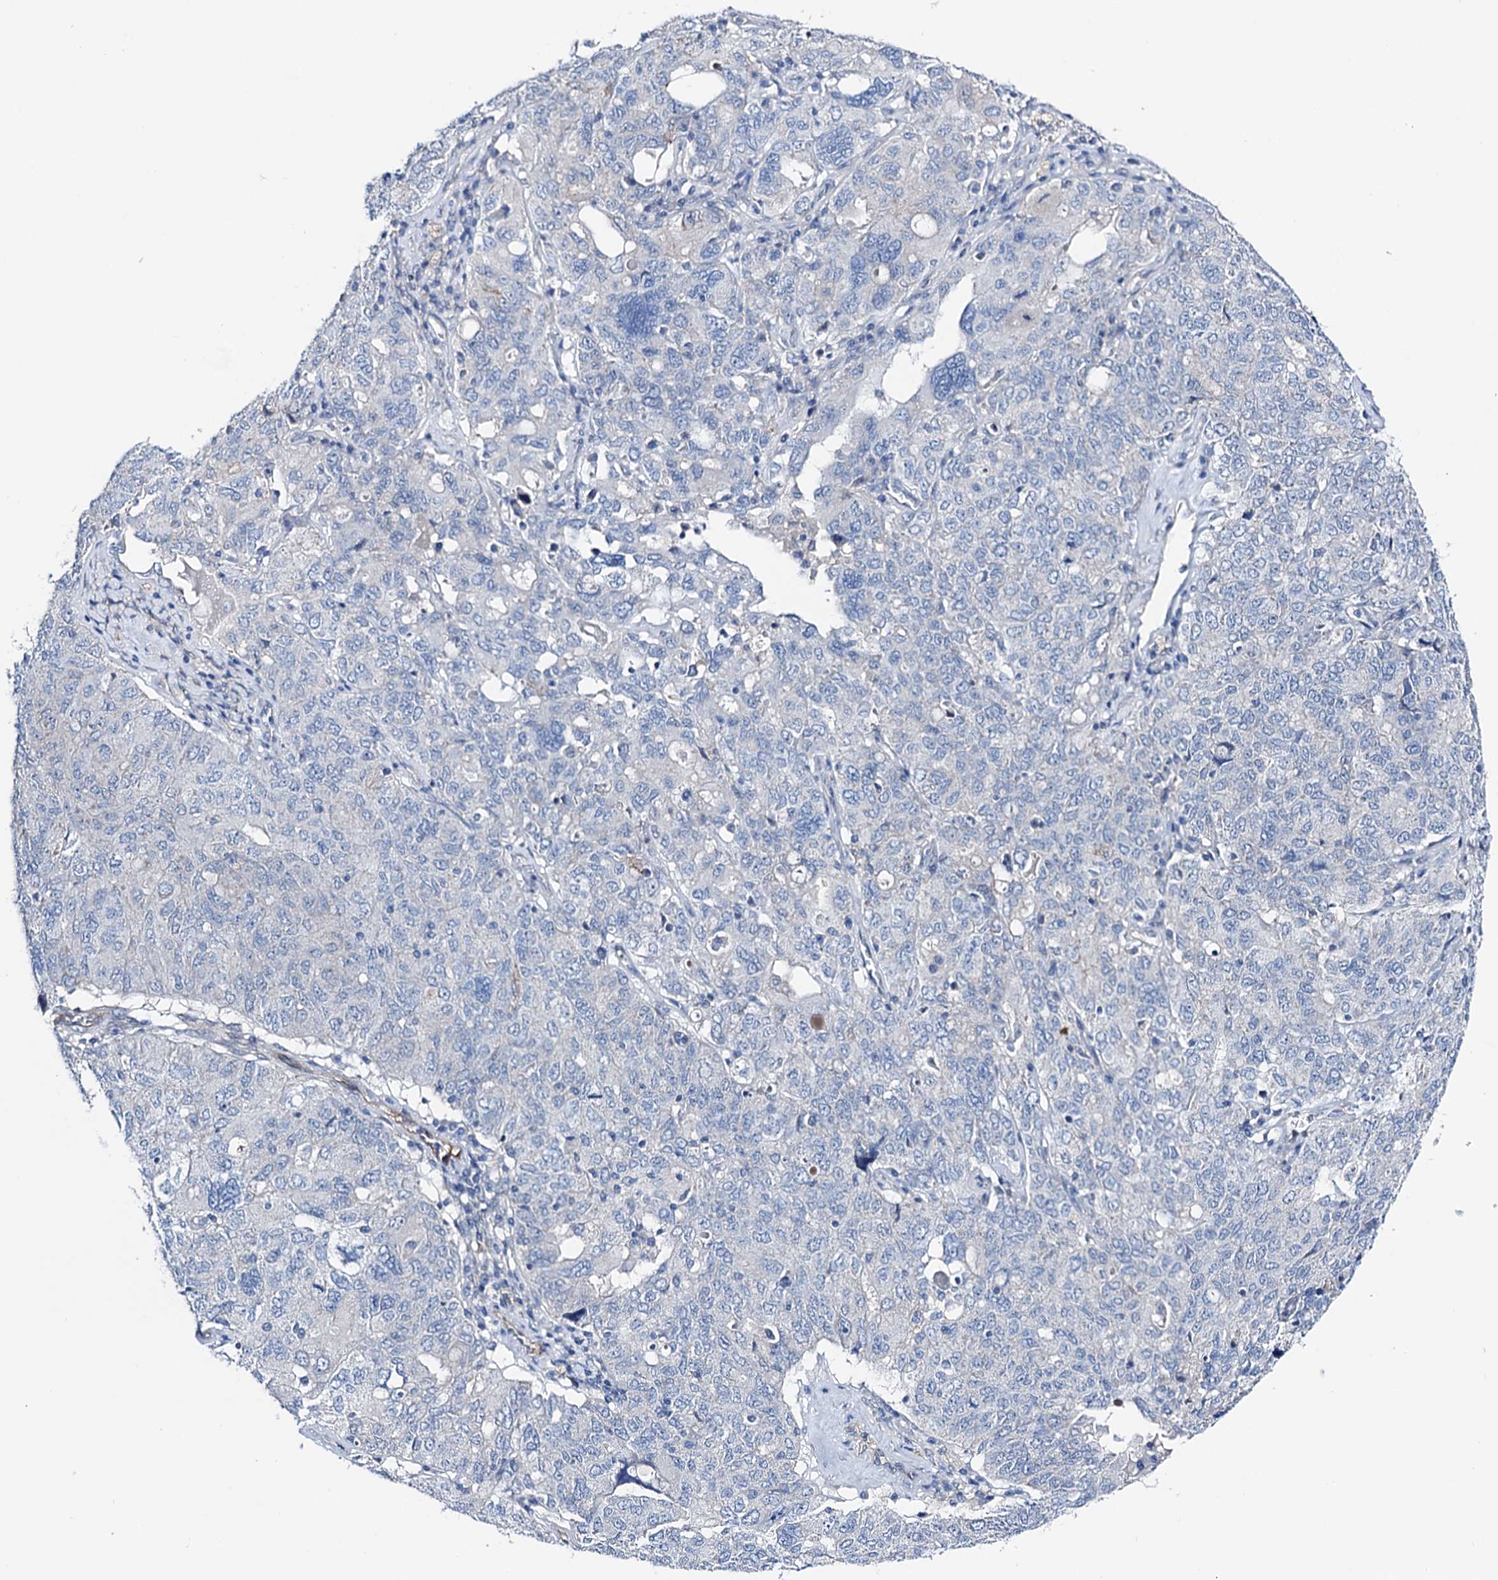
{"staining": {"intensity": "negative", "quantity": "none", "location": "none"}, "tissue": "ovarian cancer", "cell_type": "Tumor cells", "image_type": "cancer", "snomed": [{"axis": "morphology", "description": "Carcinoma, endometroid"}, {"axis": "topography", "description": "Ovary"}], "caption": "Immunohistochemical staining of endometroid carcinoma (ovarian) exhibits no significant expression in tumor cells.", "gene": "SHROOM1", "patient": {"sex": "female", "age": 62}}